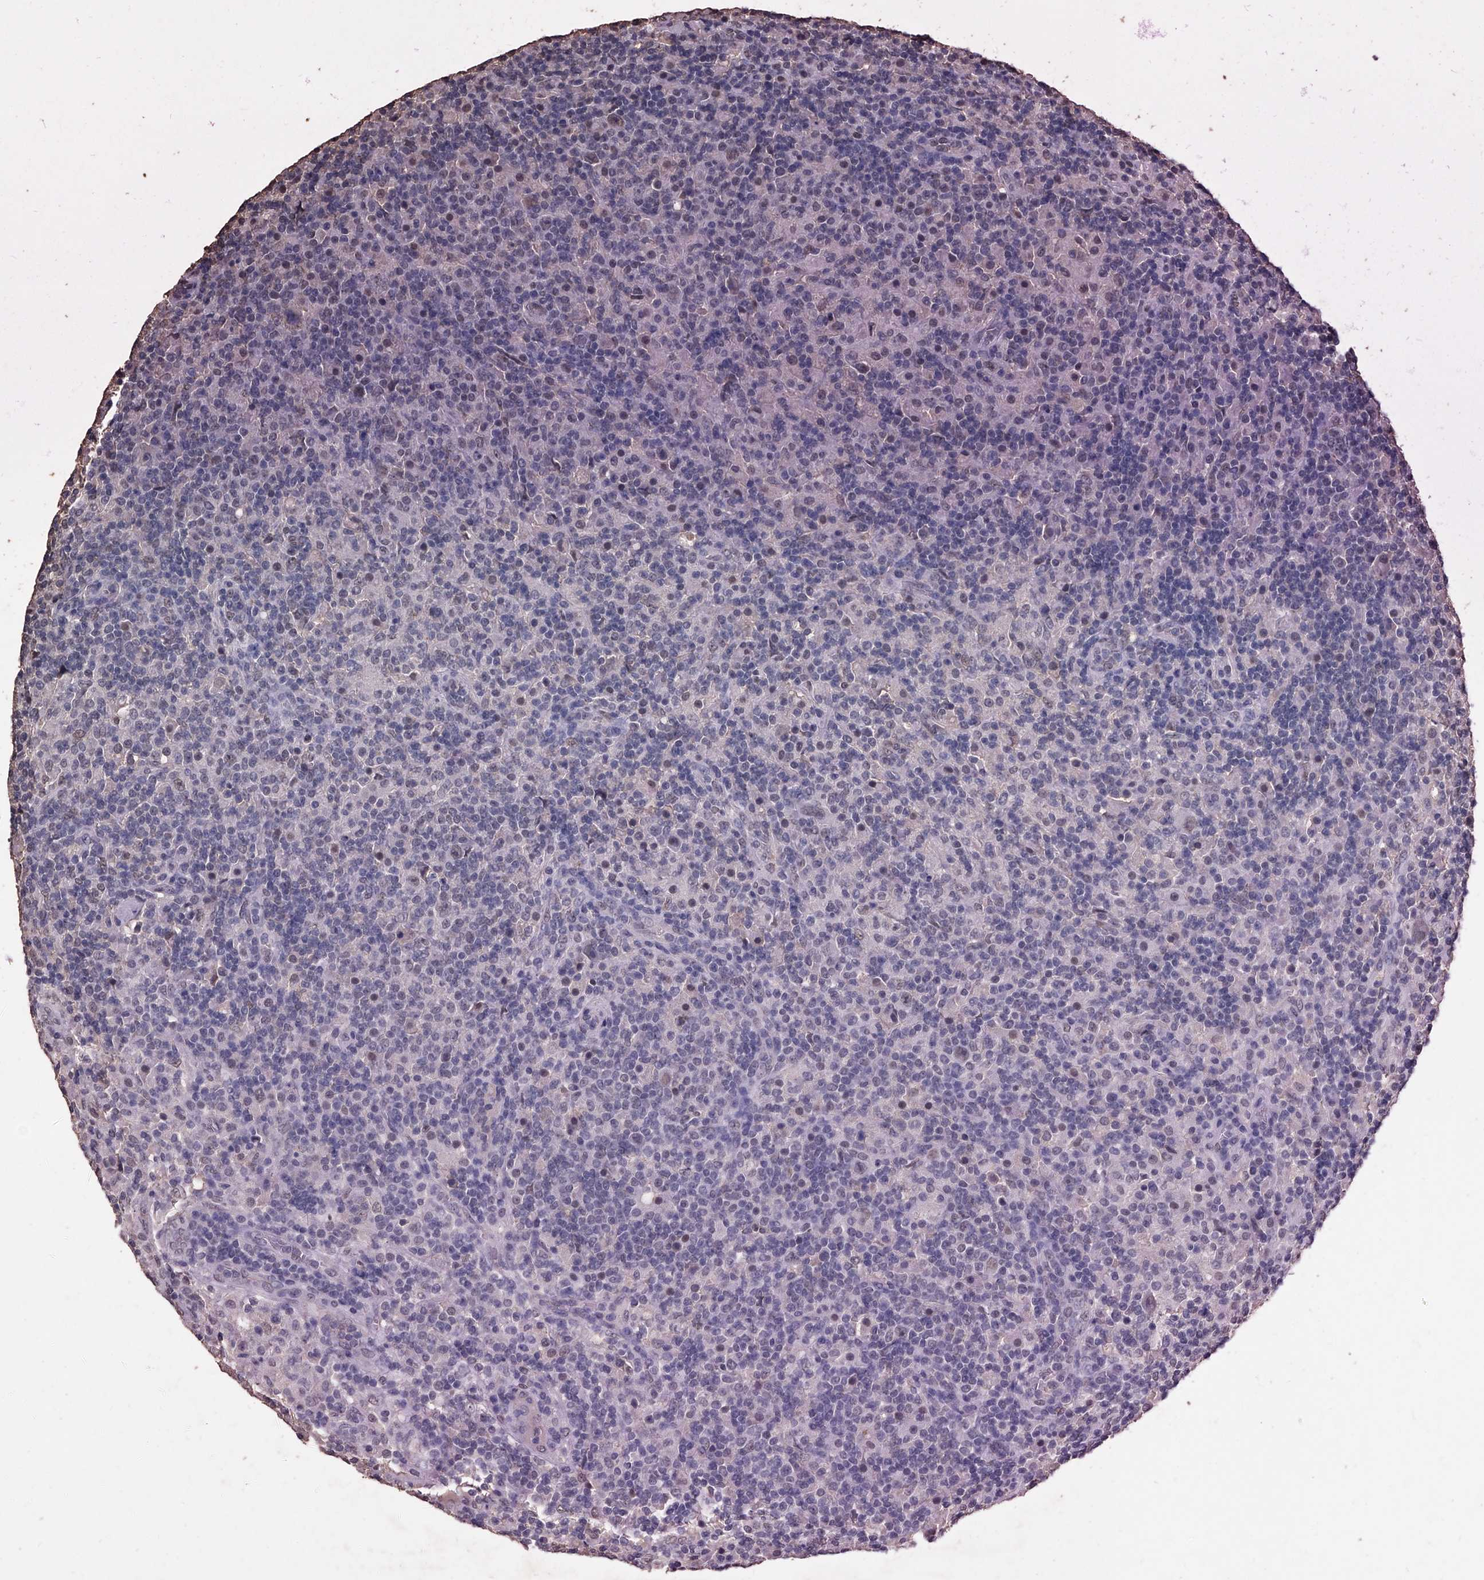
{"staining": {"intensity": "weak", "quantity": "<25%", "location": "nuclear"}, "tissue": "lymphoma", "cell_type": "Tumor cells", "image_type": "cancer", "snomed": [{"axis": "morphology", "description": "Hodgkin's disease, NOS"}, {"axis": "topography", "description": "Lymph node"}], "caption": "IHC of human lymphoma demonstrates no expression in tumor cells.", "gene": "MATR3", "patient": {"sex": "male", "age": 70}}